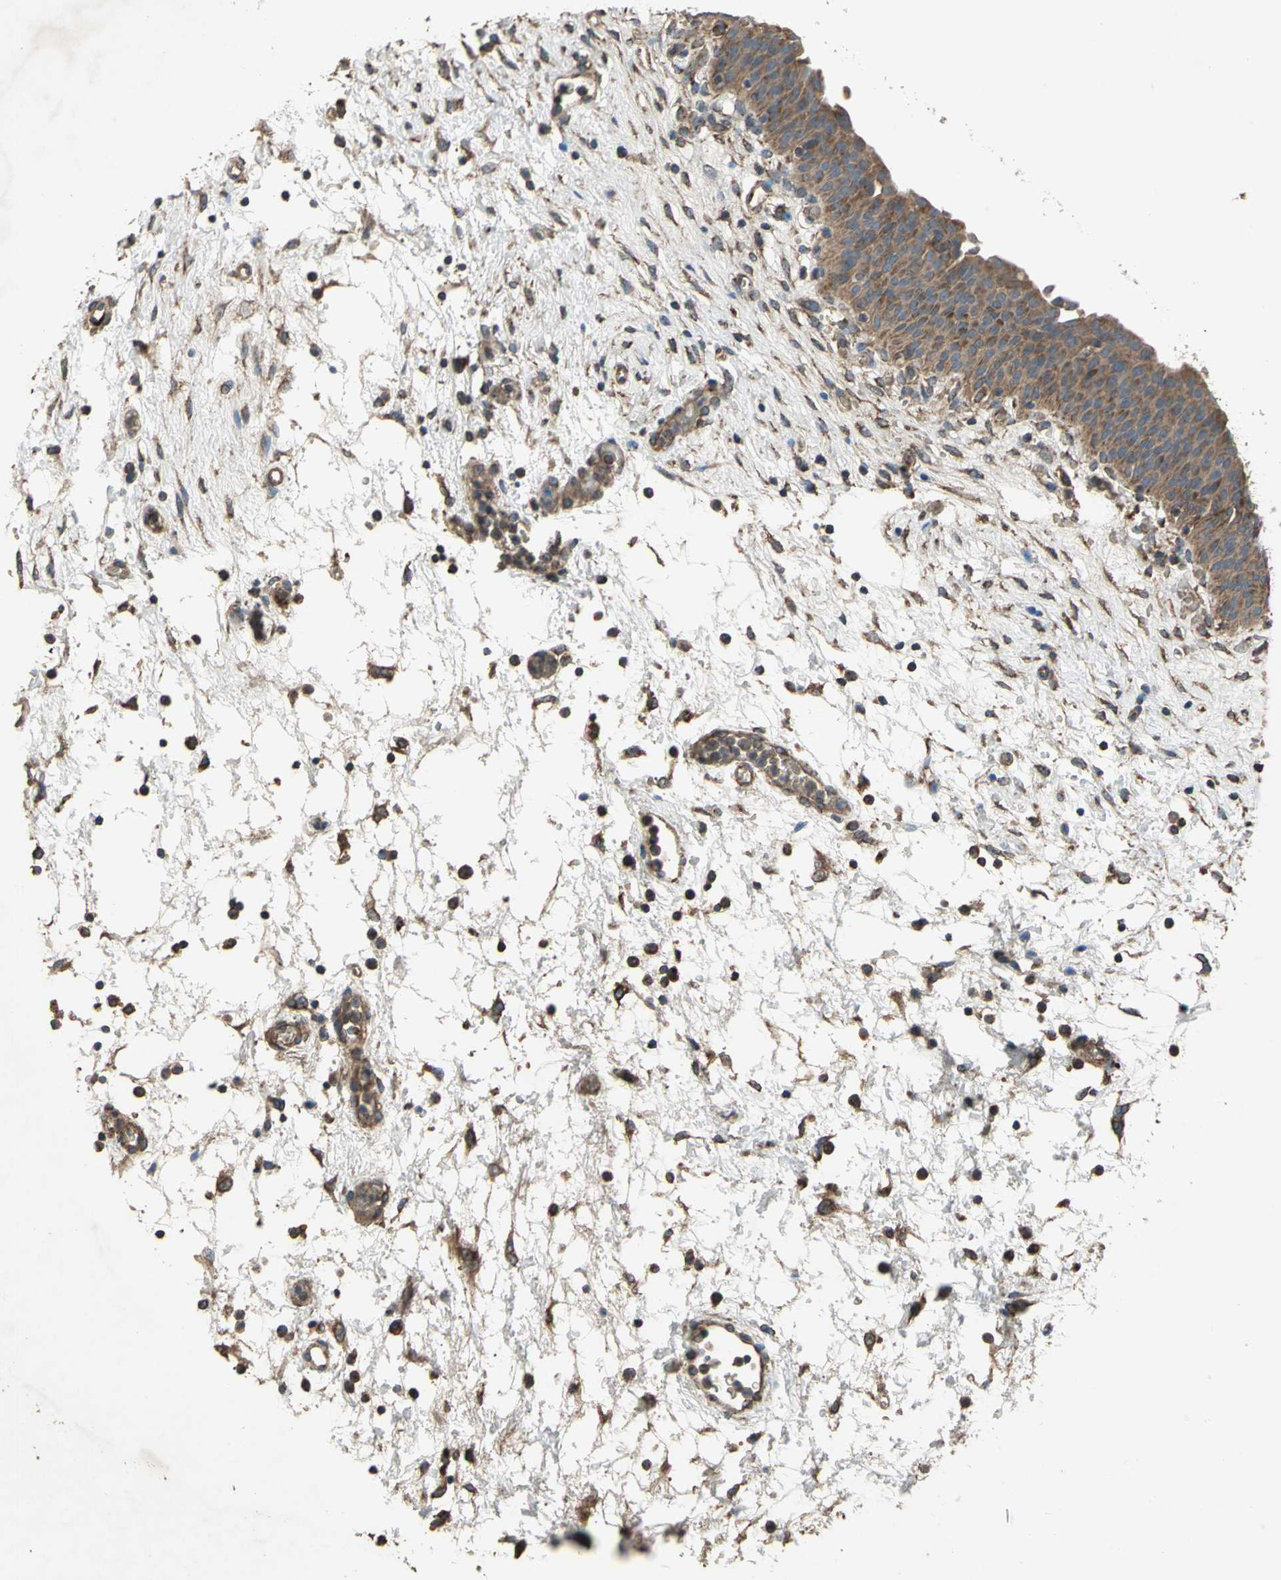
{"staining": {"intensity": "strong", "quantity": ">75%", "location": "cytoplasmic/membranous"}, "tissue": "urinary bladder", "cell_type": "Urothelial cells", "image_type": "normal", "snomed": [{"axis": "morphology", "description": "Normal tissue, NOS"}, {"axis": "morphology", "description": "Dysplasia, NOS"}, {"axis": "topography", "description": "Urinary bladder"}], "caption": "IHC (DAB) staining of benign urinary bladder demonstrates strong cytoplasmic/membranous protein expression in about >75% of urothelial cells. (Stains: DAB (3,3'-diaminobenzidine) in brown, nuclei in blue, Microscopy: brightfield microscopy at high magnification).", "gene": "POLRMT", "patient": {"sex": "male", "age": 35}}